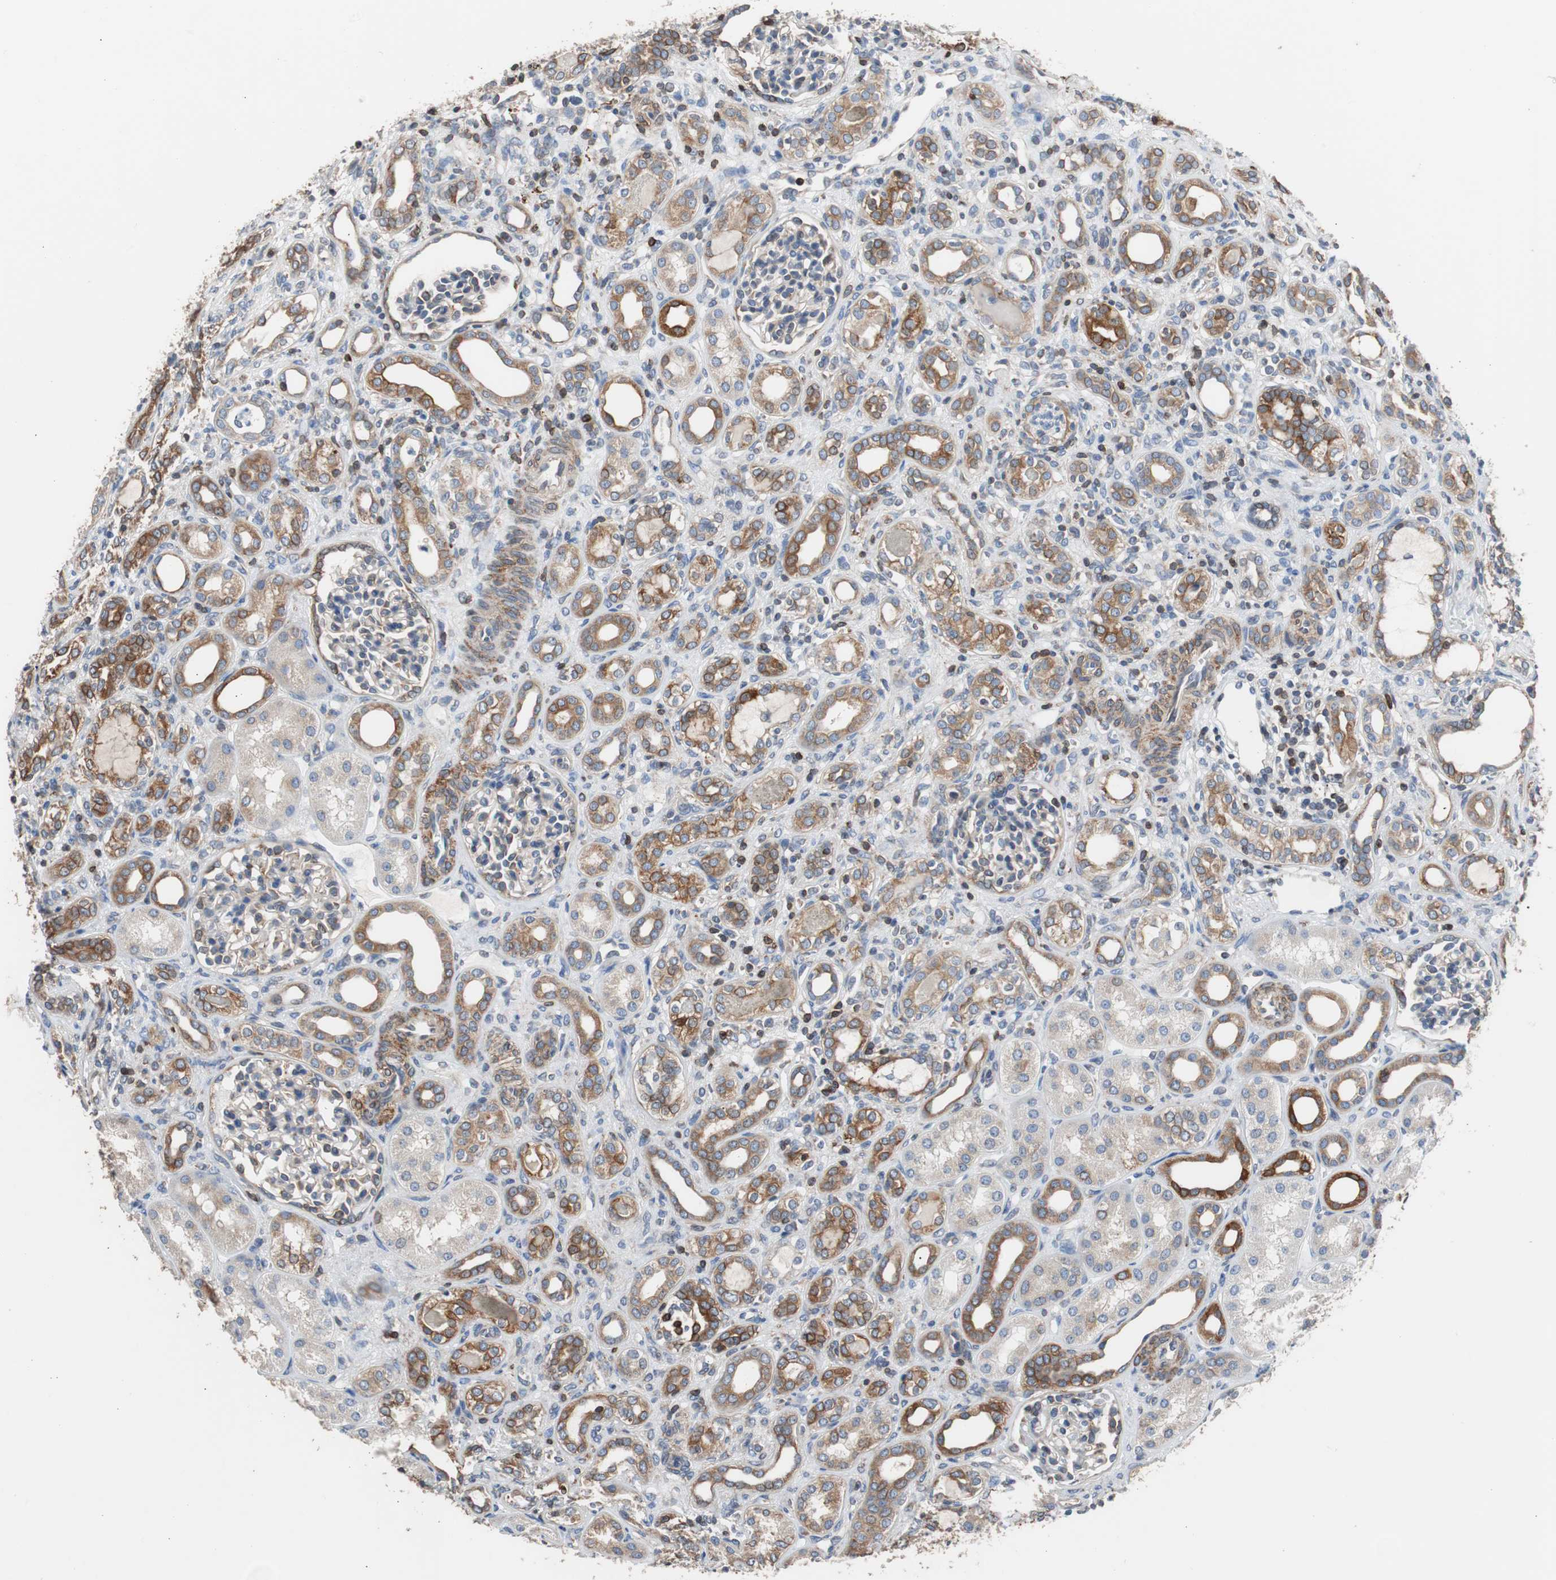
{"staining": {"intensity": "moderate", "quantity": "25%-75%", "location": "cytoplasmic/membranous"}, "tissue": "kidney", "cell_type": "Cells in glomeruli", "image_type": "normal", "snomed": [{"axis": "morphology", "description": "Normal tissue, NOS"}, {"axis": "topography", "description": "Kidney"}], "caption": "Protein expression by IHC reveals moderate cytoplasmic/membranous expression in approximately 25%-75% of cells in glomeruli in benign kidney.", "gene": "PBXIP1", "patient": {"sex": "male", "age": 7}}